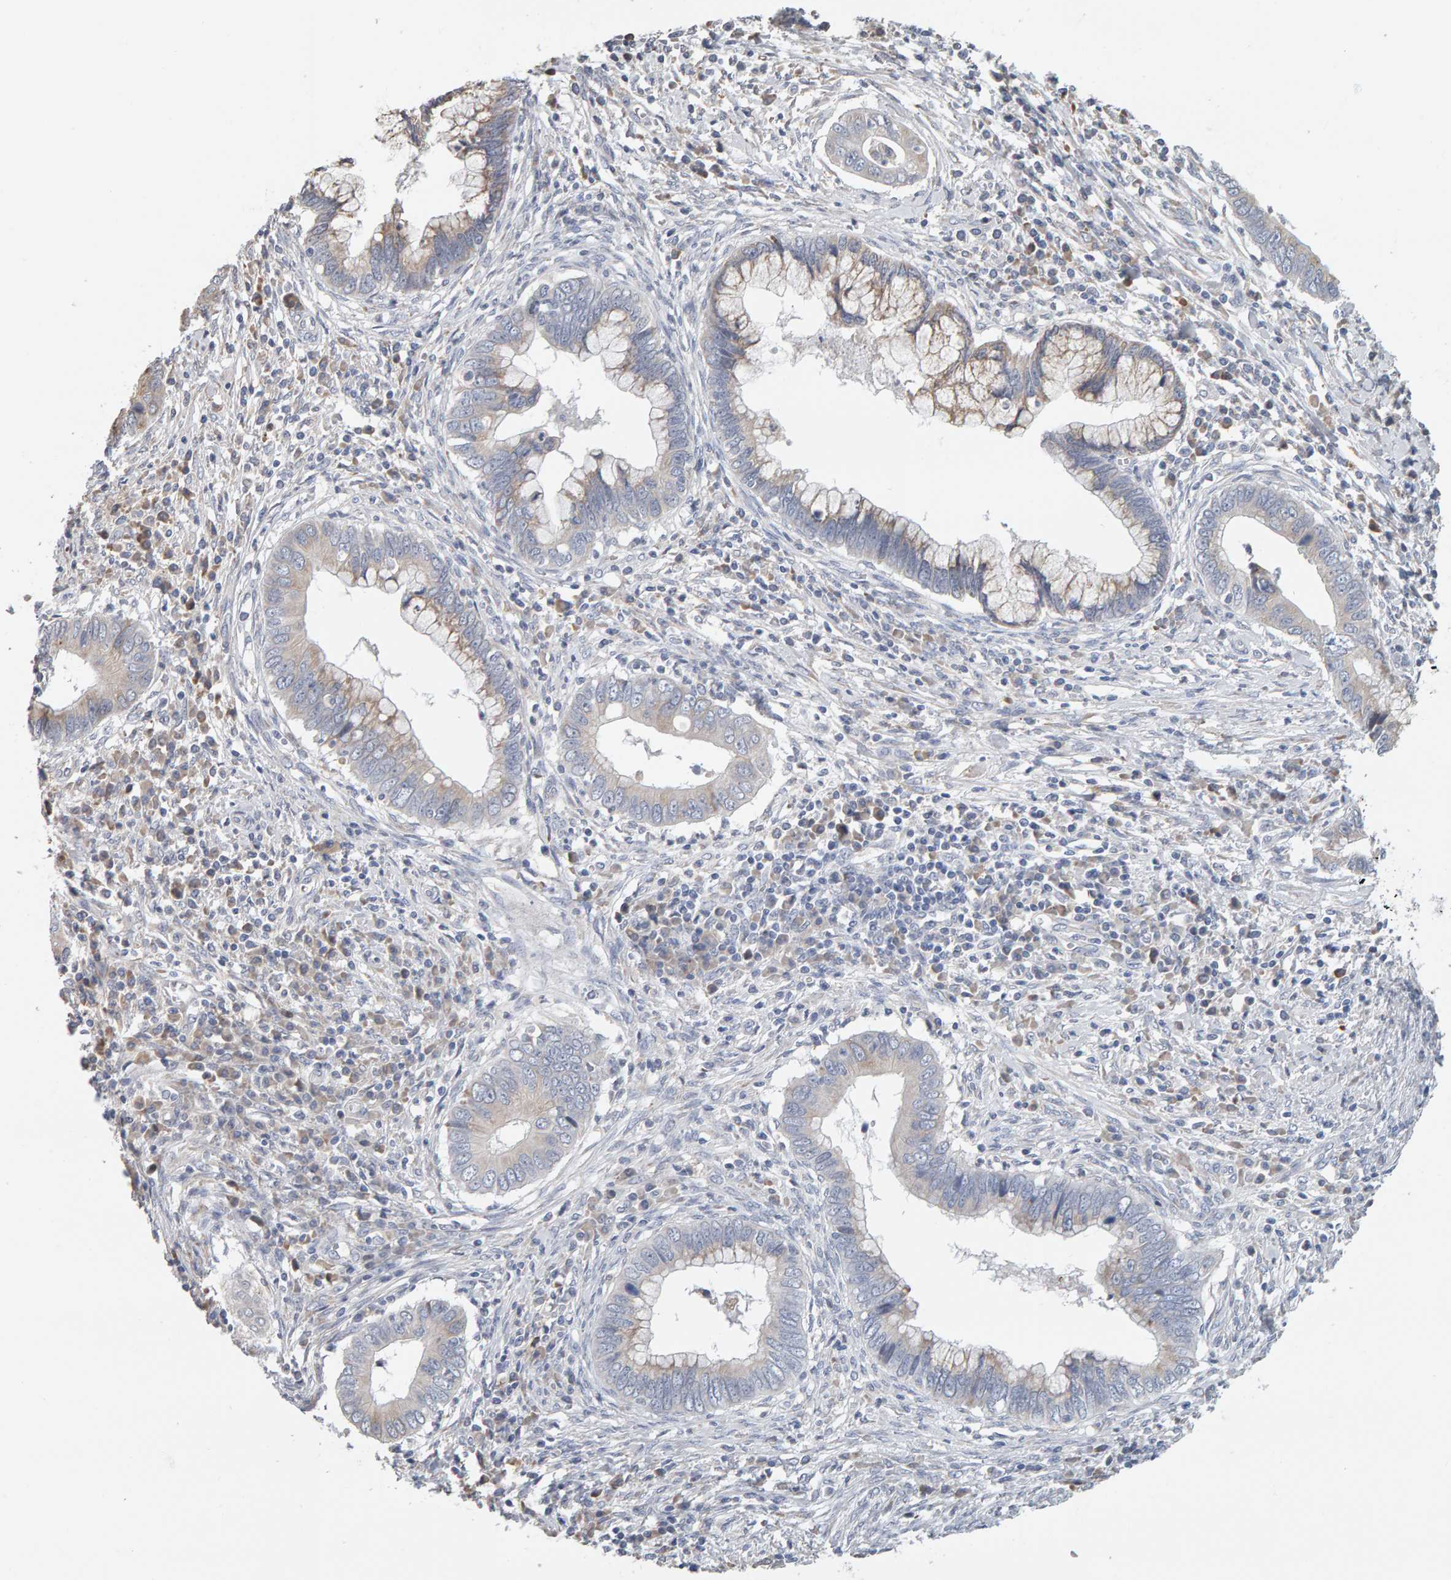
{"staining": {"intensity": "weak", "quantity": "25%-75%", "location": "cytoplasmic/membranous"}, "tissue": "cervical cancer", "cell_type": "Tumor cells", "image_type": "cancer", "snomed": [{"axis": "morphology", "description": "Adenocarcinoma, NOS"}, {"axis": "topography", "description": "Cervix"}], "caption": "A brown stain shows weak cytoplasmic/membranous expression of a protein in cervical adenocarcinoma tumor cells. The staining is performed using DAB brown chromogen to label protein expression. The nuclei are counter-stained blue using hematoxylin.", "gene": "ADHFE1", "patient": {"sex": "female", "age": 44}}